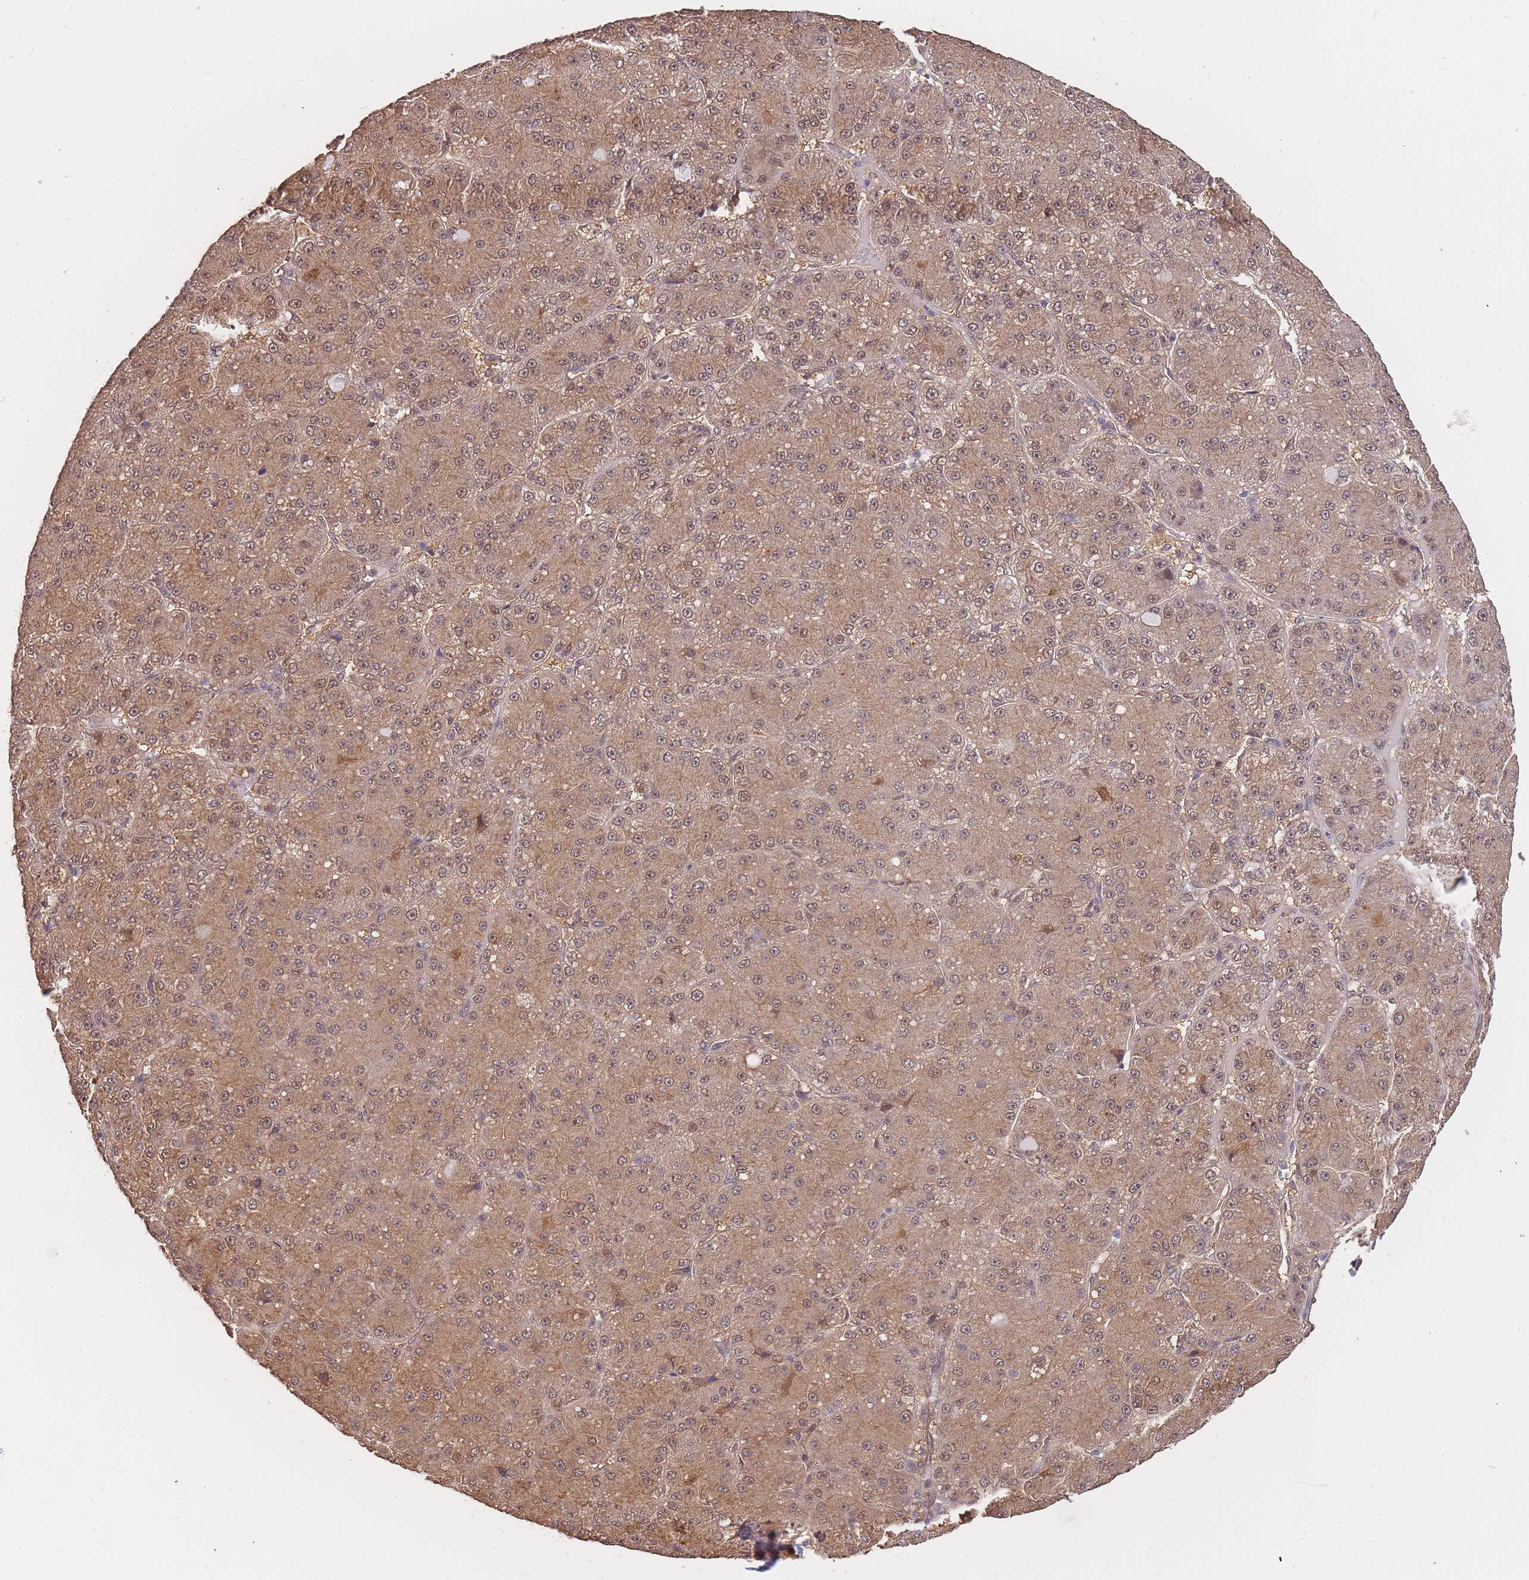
{"staining": {"intensity": "moderate", "quantity": "25%-75%", "location": "cytoplasmic/membranous,nuclear"}, "tissue": "liver cancer", "cell_type": "Tumor cells", "image_type": "cancer", "snomed": [{"axis": "morphology", "description": "Carcinoma, Hepatocellular, NOS"}, {"axis": "topography", "description": "Liver"}], "caption": "Immunohistochemical staining of human liver cancer (hepatocellular carcinoma) demonstrates medium levels of moderate cytoplasmic/membranous and nuclear protein positivity in approximately 25%-75% of tumor cells.", "gene": "CDKN2AIPNL", "patient": {"sex": "male", "age": 67}}